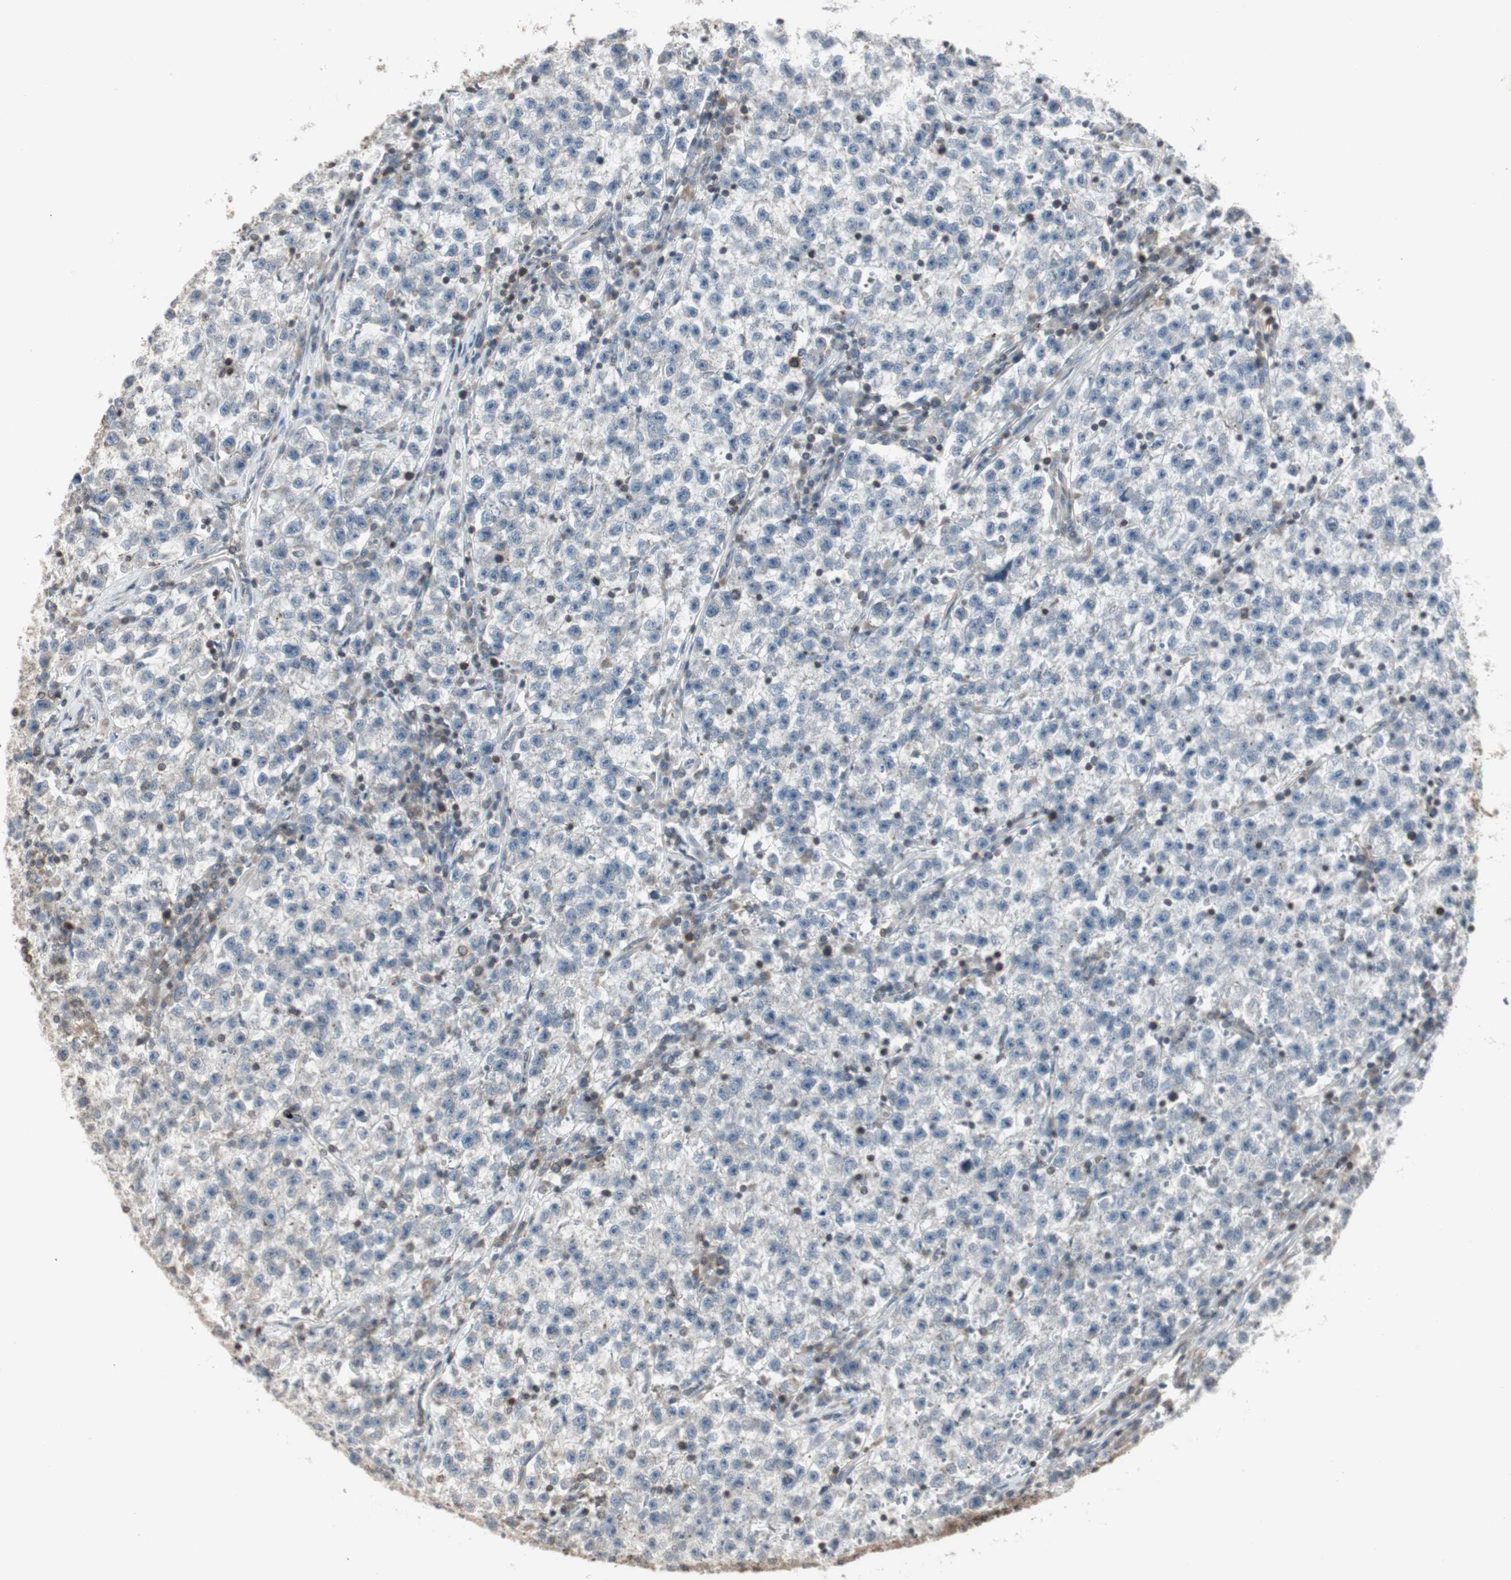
{"staining": {"intensity": "negative", "quantity": "none", "location": "none"}, "tissue": "testis cancer", "cell_type": "Tumor cells", "image_type": "cancer", "snomed": [{"axis": "morphology", "description": "Seminoma, NOS"}, {"axis": "topography", "description": "Testis"}], "caption": "Tumor cells show no significant expression in testis cancer. The staining is performed using DAB brown chromogen with nuclei counter-stained in using hematoxylin.", "gene": "ARHGEF1", "patient": {"sex": "male", "age": 22}}